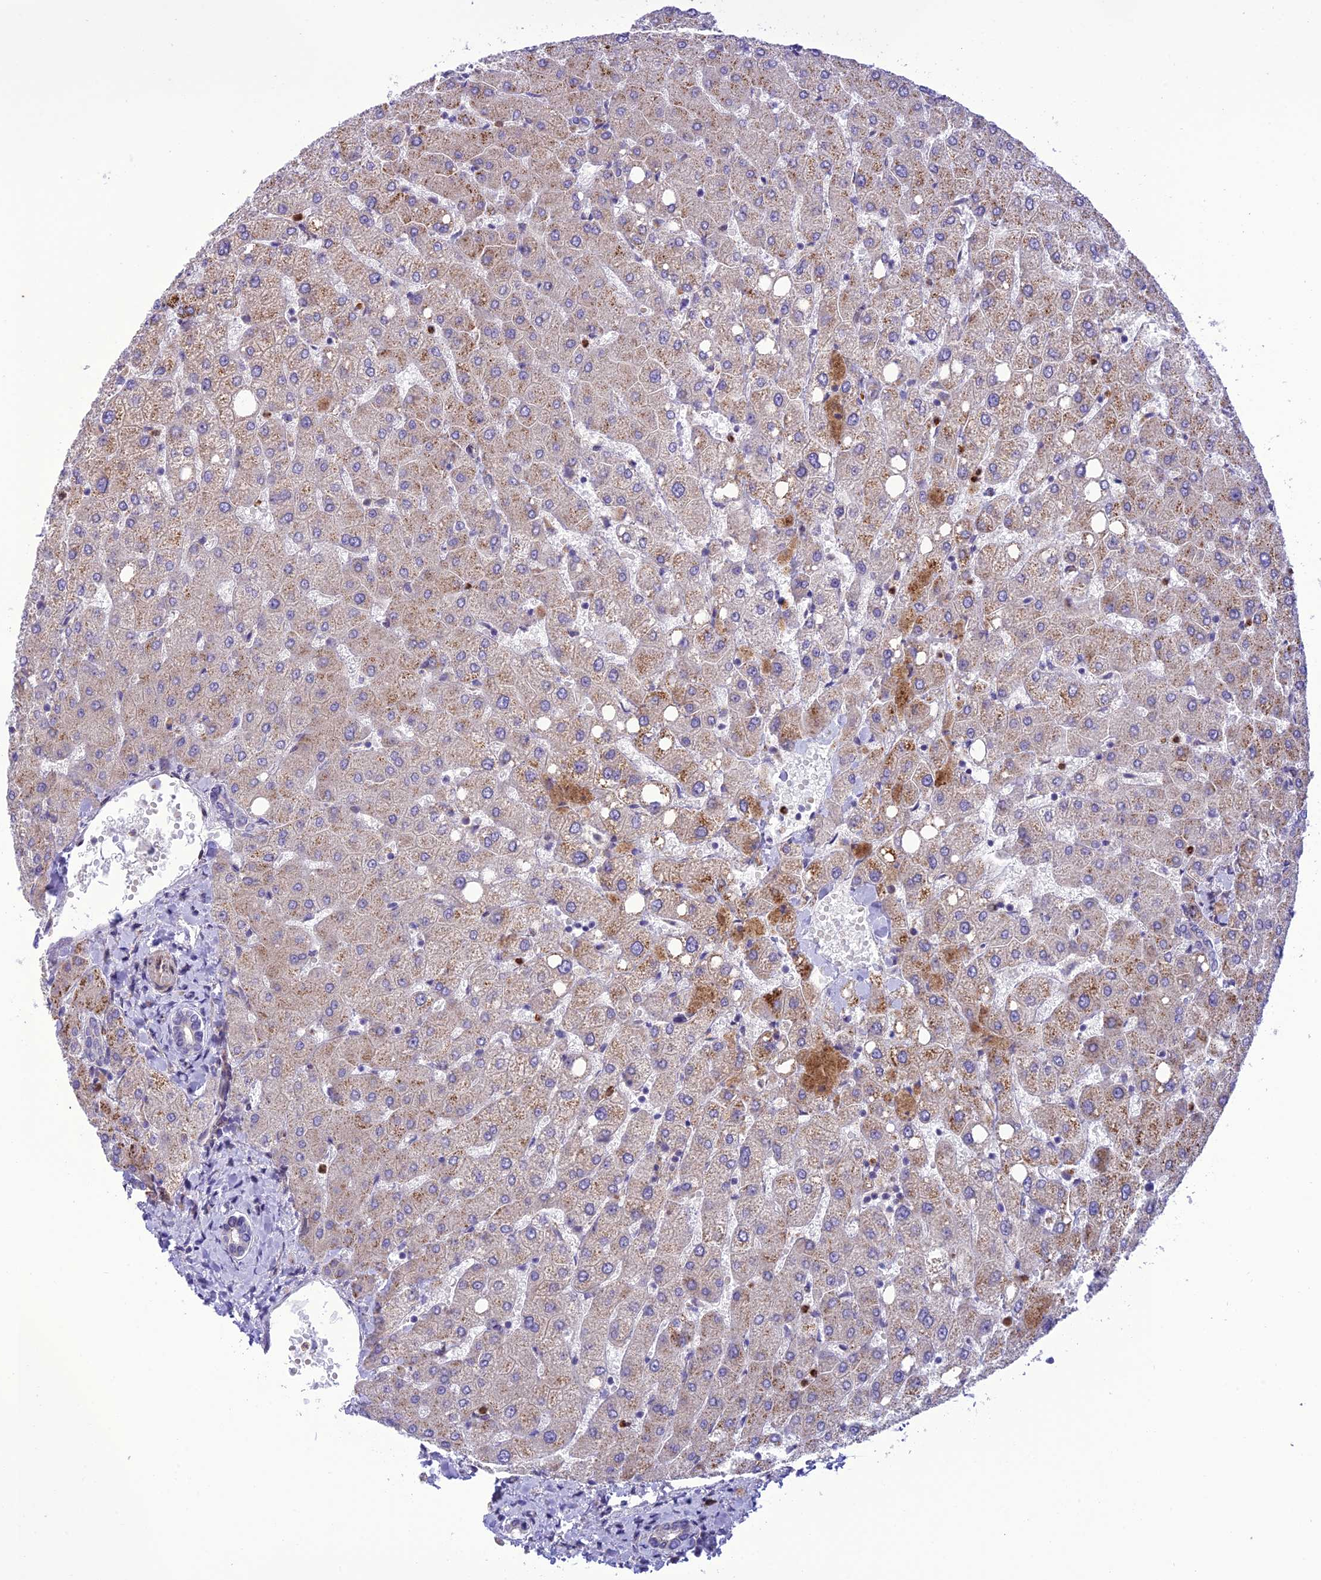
{"staining": {"intensity": "negative", "quantity": "none", "location": "none"}, "tissue": "liver", "cell_type": "Cholangiocytes", "image_type": "normal", "snomed": [{"axis": "morphology", "description": "Normal tissue, NOS"}, {"axis": "topography", "description": "Liver"}], "caption": "This is a image of immunohistochemistry (IHC) staining of benign liver, which shows no staining in cholangiocytes.", "gene": "JMY", "patient": {"sex": "female", "age": 54}}